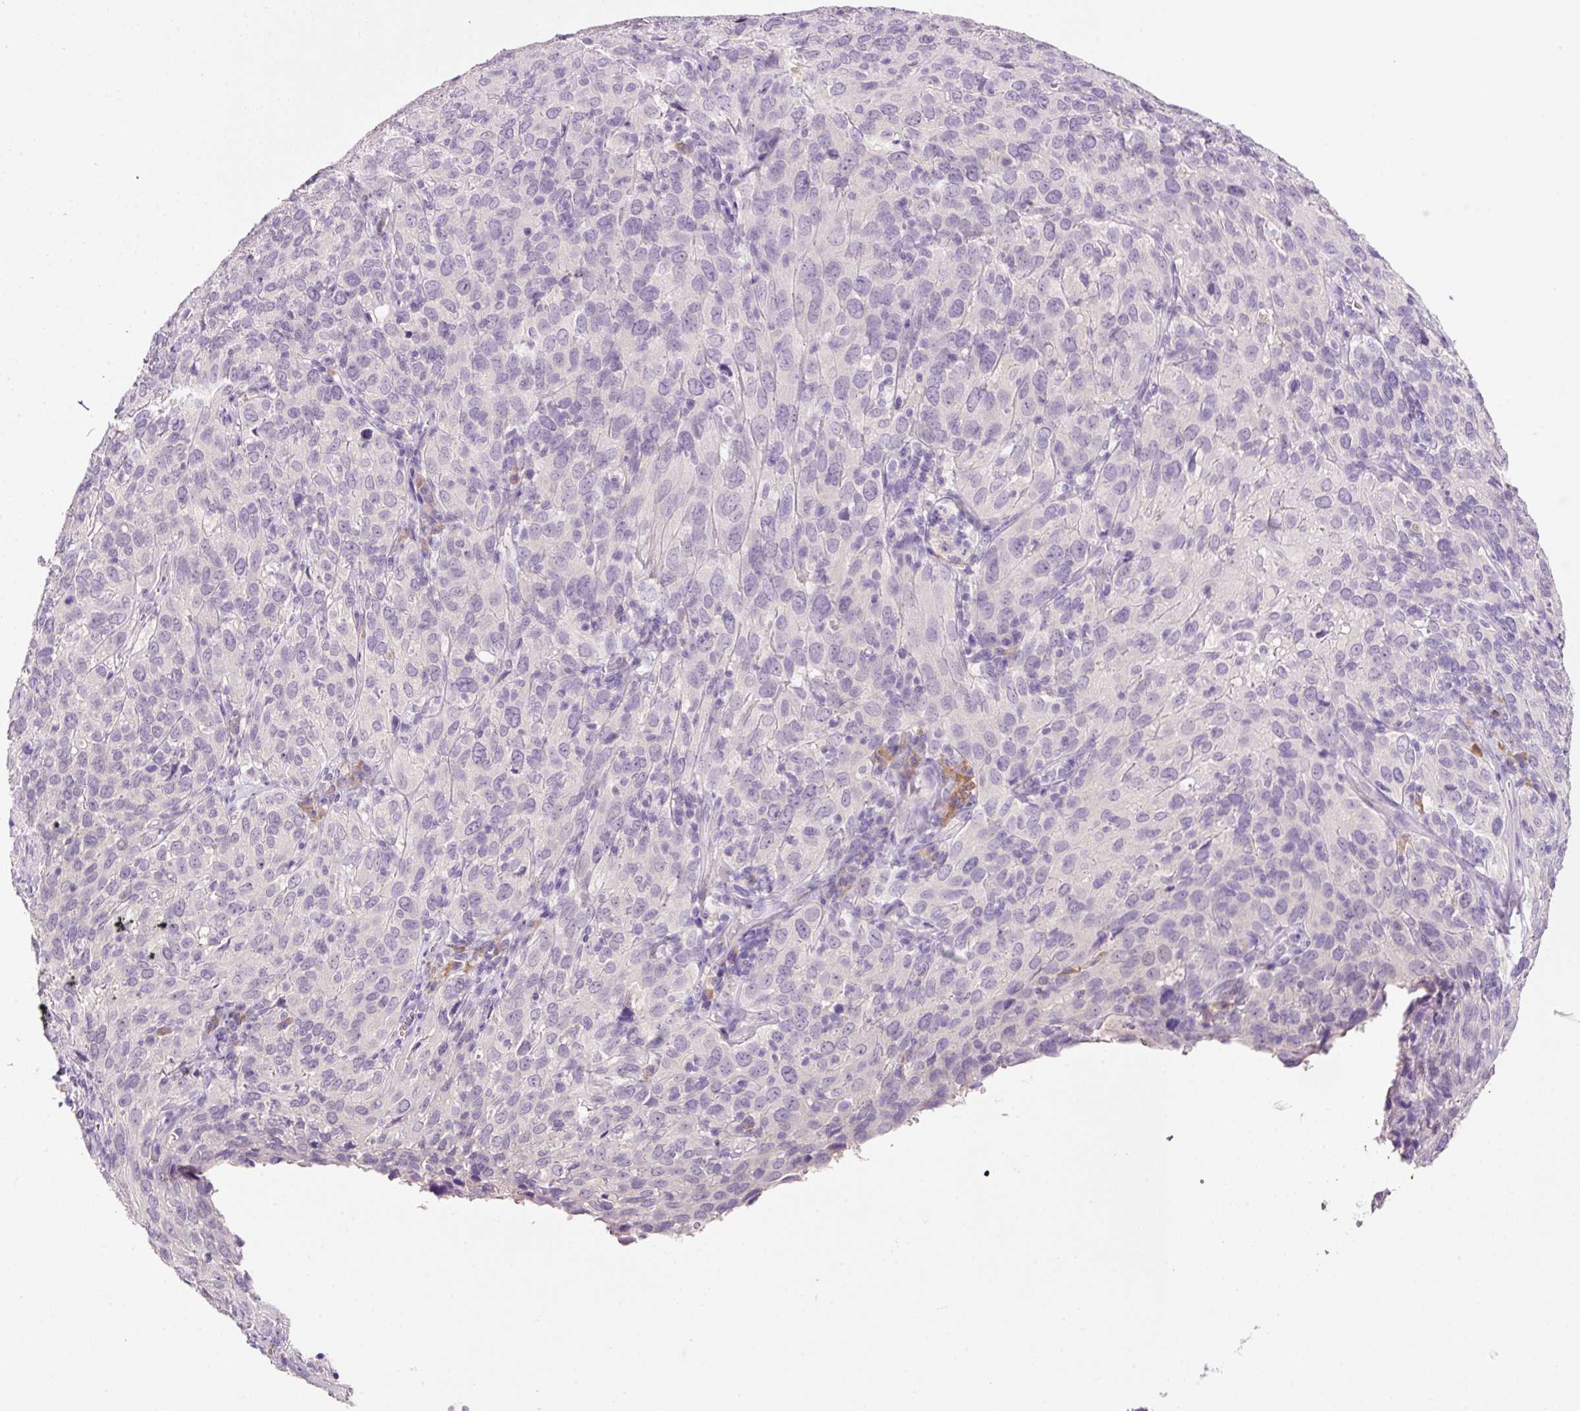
{"staining": {"intensity": "negative", "quantity": "none", "location": "none"}, "tissue": "cervical cancer", "cell_type": "Tumor cells", "image_type": "cancer", "snomed": [{"axis": "morphology", "description": "Squamous cell carcinoma, NOS"}, {"axis": "topography", "description": "Cervix"}], "caption": "Protein analysis of cervical cancer reveals no significant staining in tumor cells.", "gene": "TENT5C", "patient": {"sex": "female", "age": 51}}